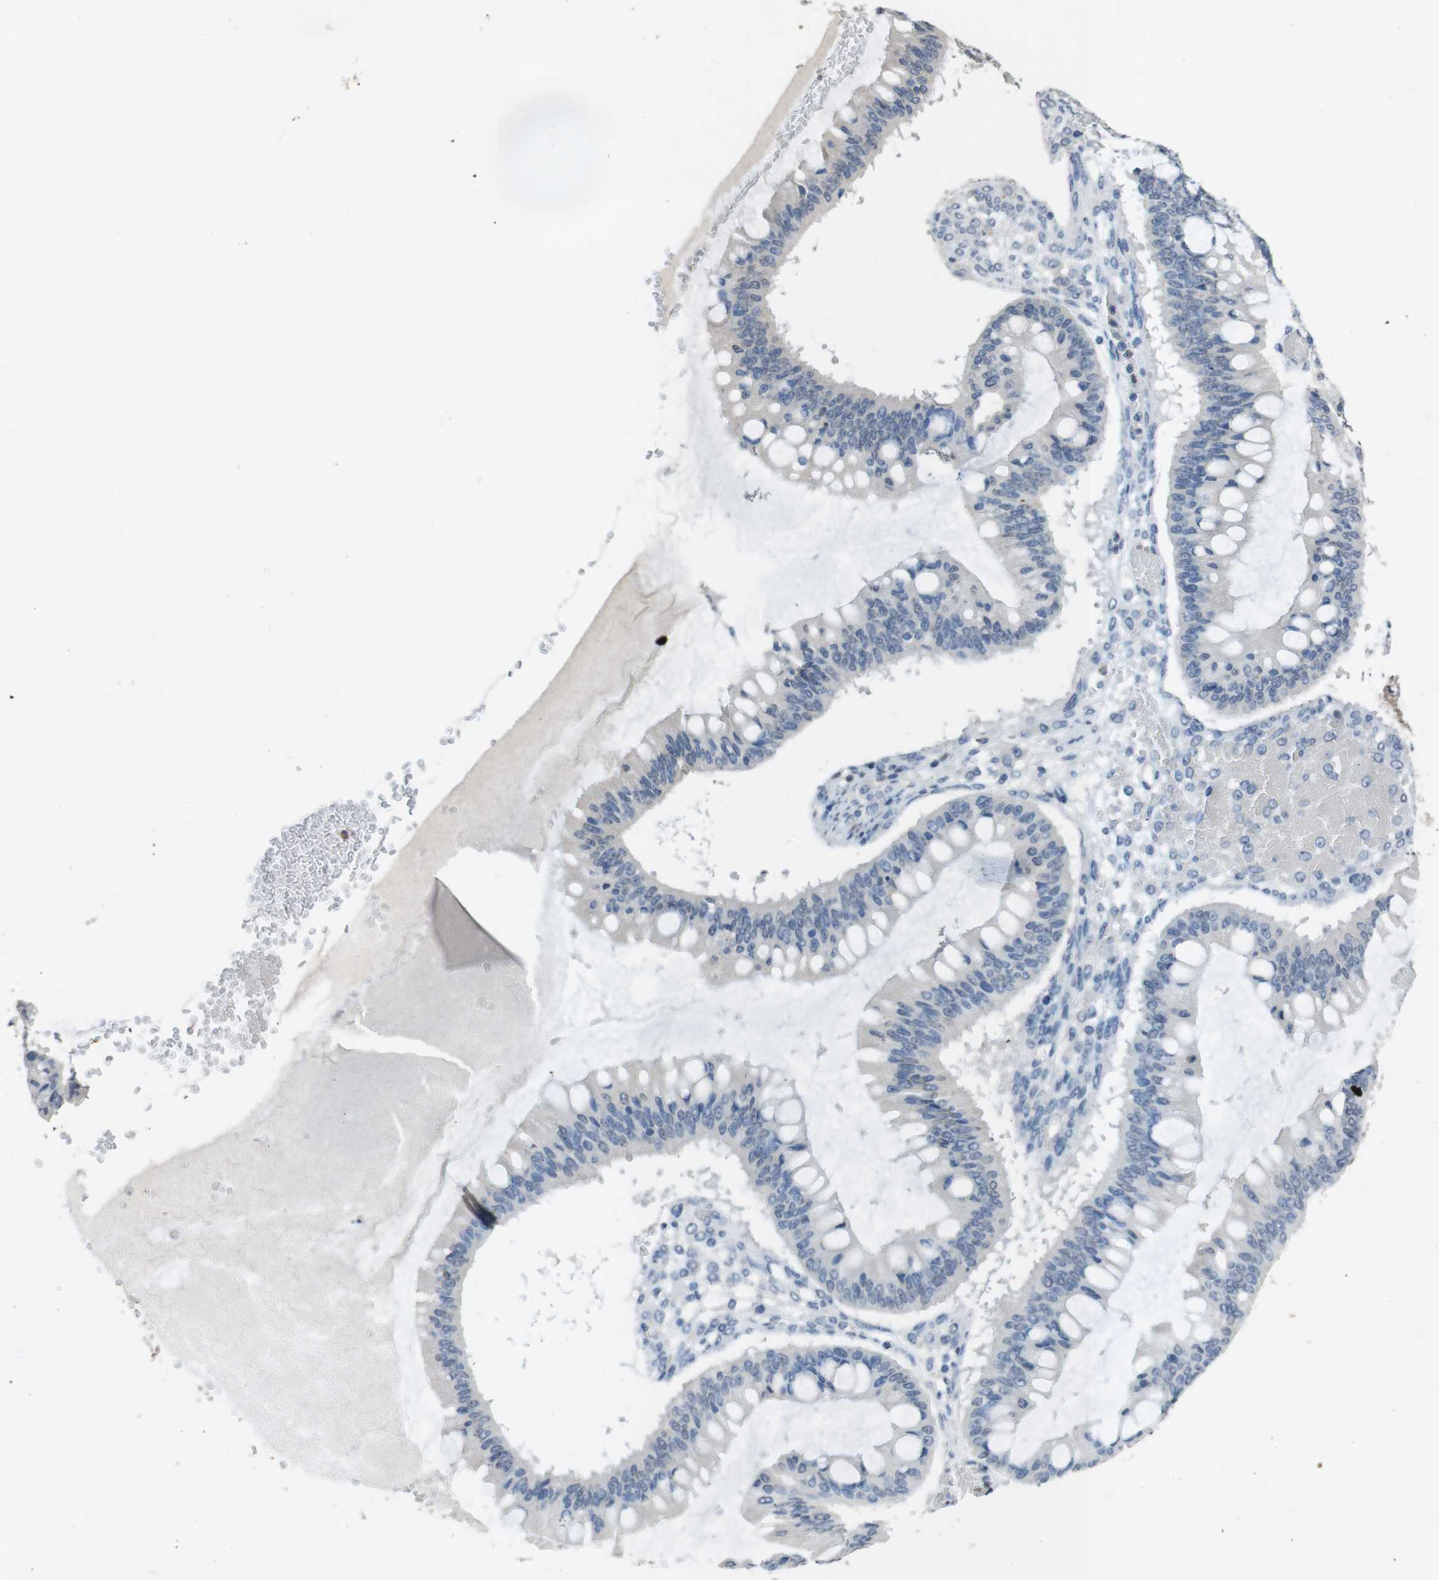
{"staining": {"intensity": "negative", "quantity": "none", "location": "none"}, "tissue": "ovarian cancer", "cell_type": "Tumor cells", "image_type": "cancer", "snomed": [{"axis": "morphology", "description": "Cystadenocarcinoma, mucinous, NOS"}, {"axis": "topography", "description": "Ovary"}], "caption": "Protein analysis of ovarian mucinous cystadenocarcinoma demonstrates no significant expression in tumor cells.", "gene": "STBD1", "patient": {"sex": "female", "age": 73}}